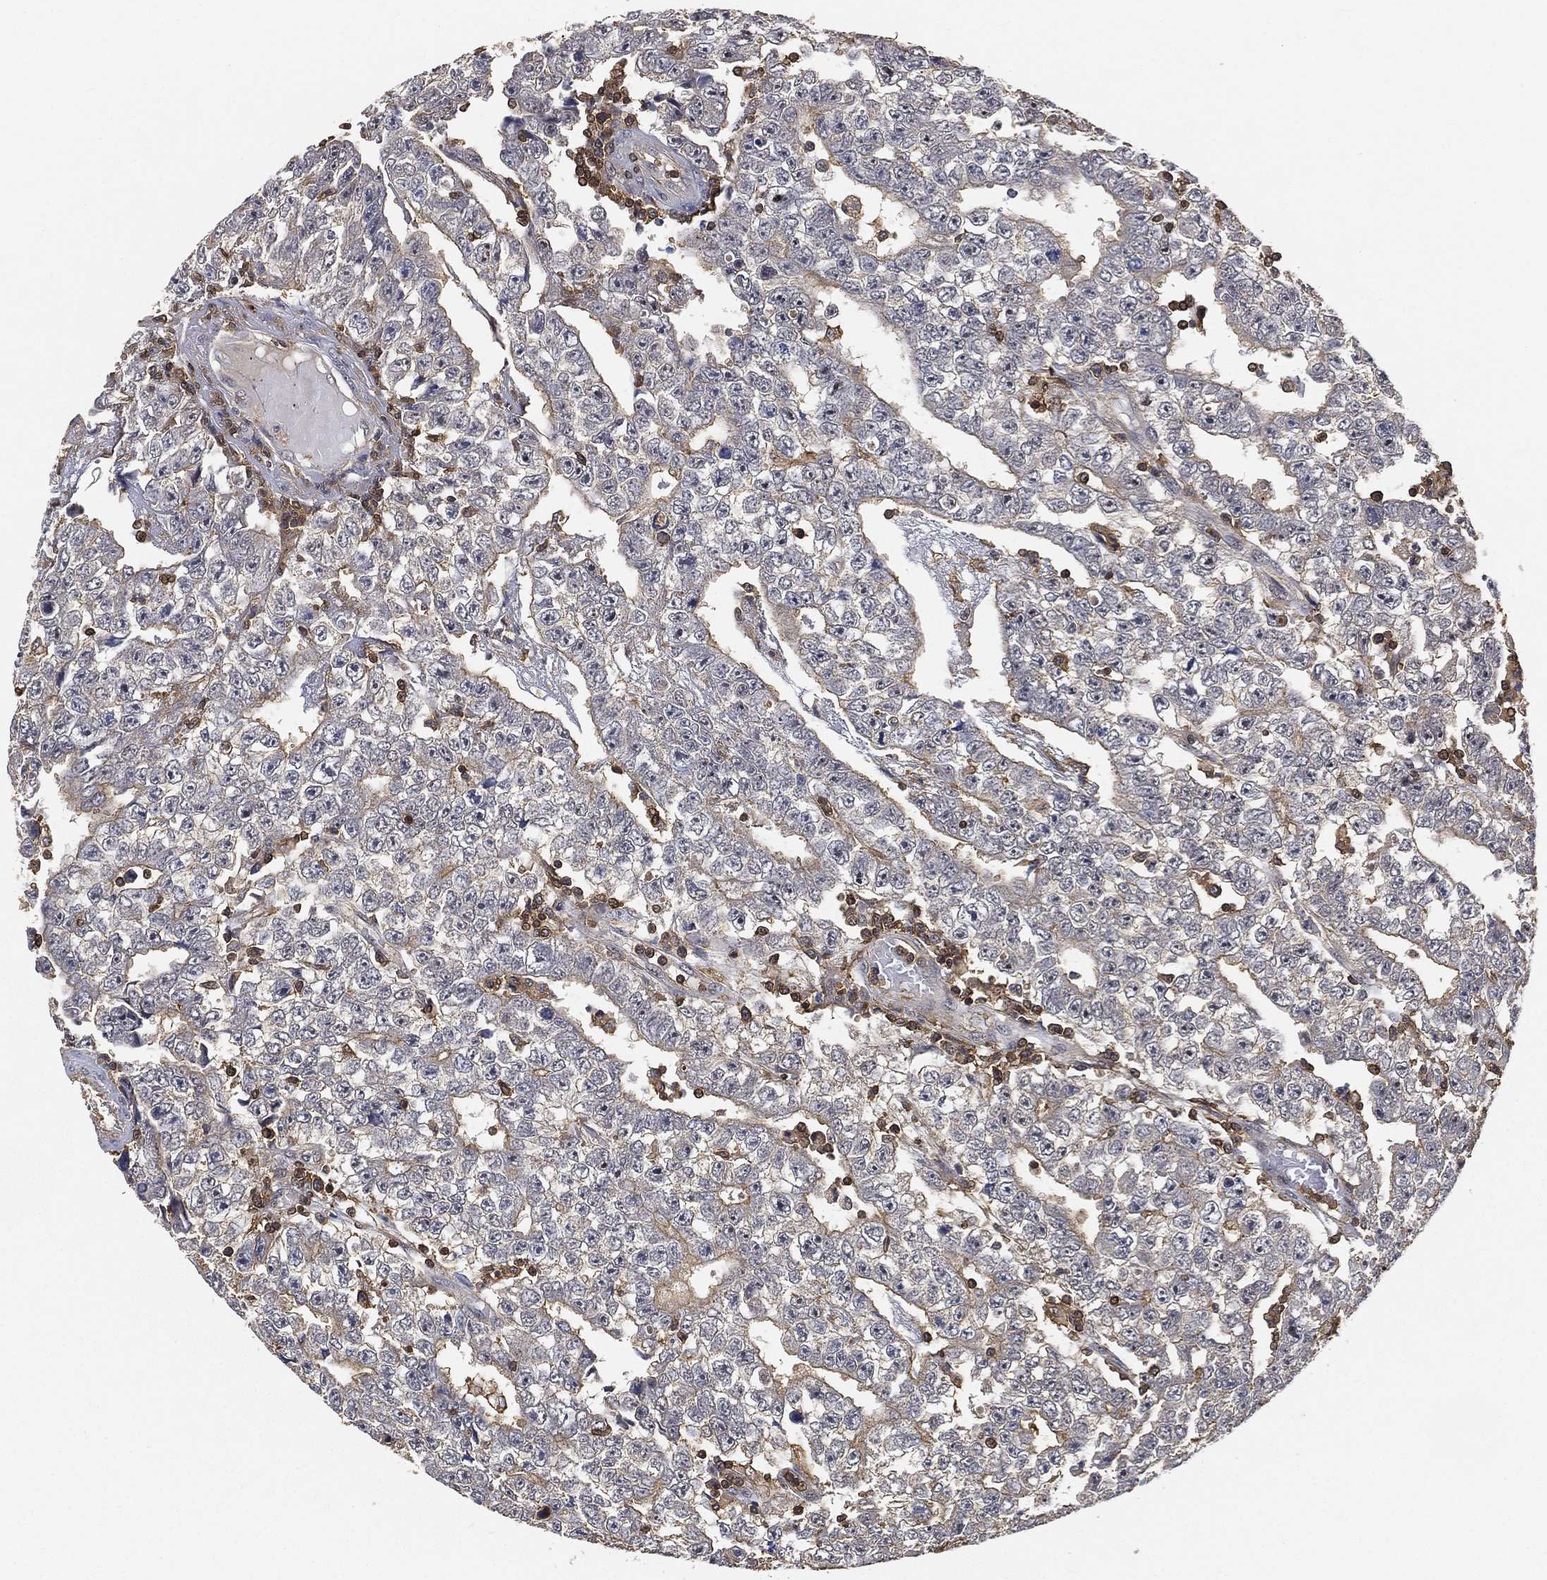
{"staining": {"intensity": "negative", "quantity": "none", "location": "none"}, "tissue": "testis cancer", "cell_type": "Tumor cells", "image_type": "cancer", "snomed": [{"axis": "morphology", "description": "Carcinoma, Embryonal, NOS"}, {"axis": "topography", "description": "Testis"}], "caption": "Immunohistochemistry (IHC) photomicrograph of testis cancer stained for a protein (brown), which reveals no staining in tumor cells.", "gene": "CRYL1", "patient": {"sex": "male", "age": 25}}